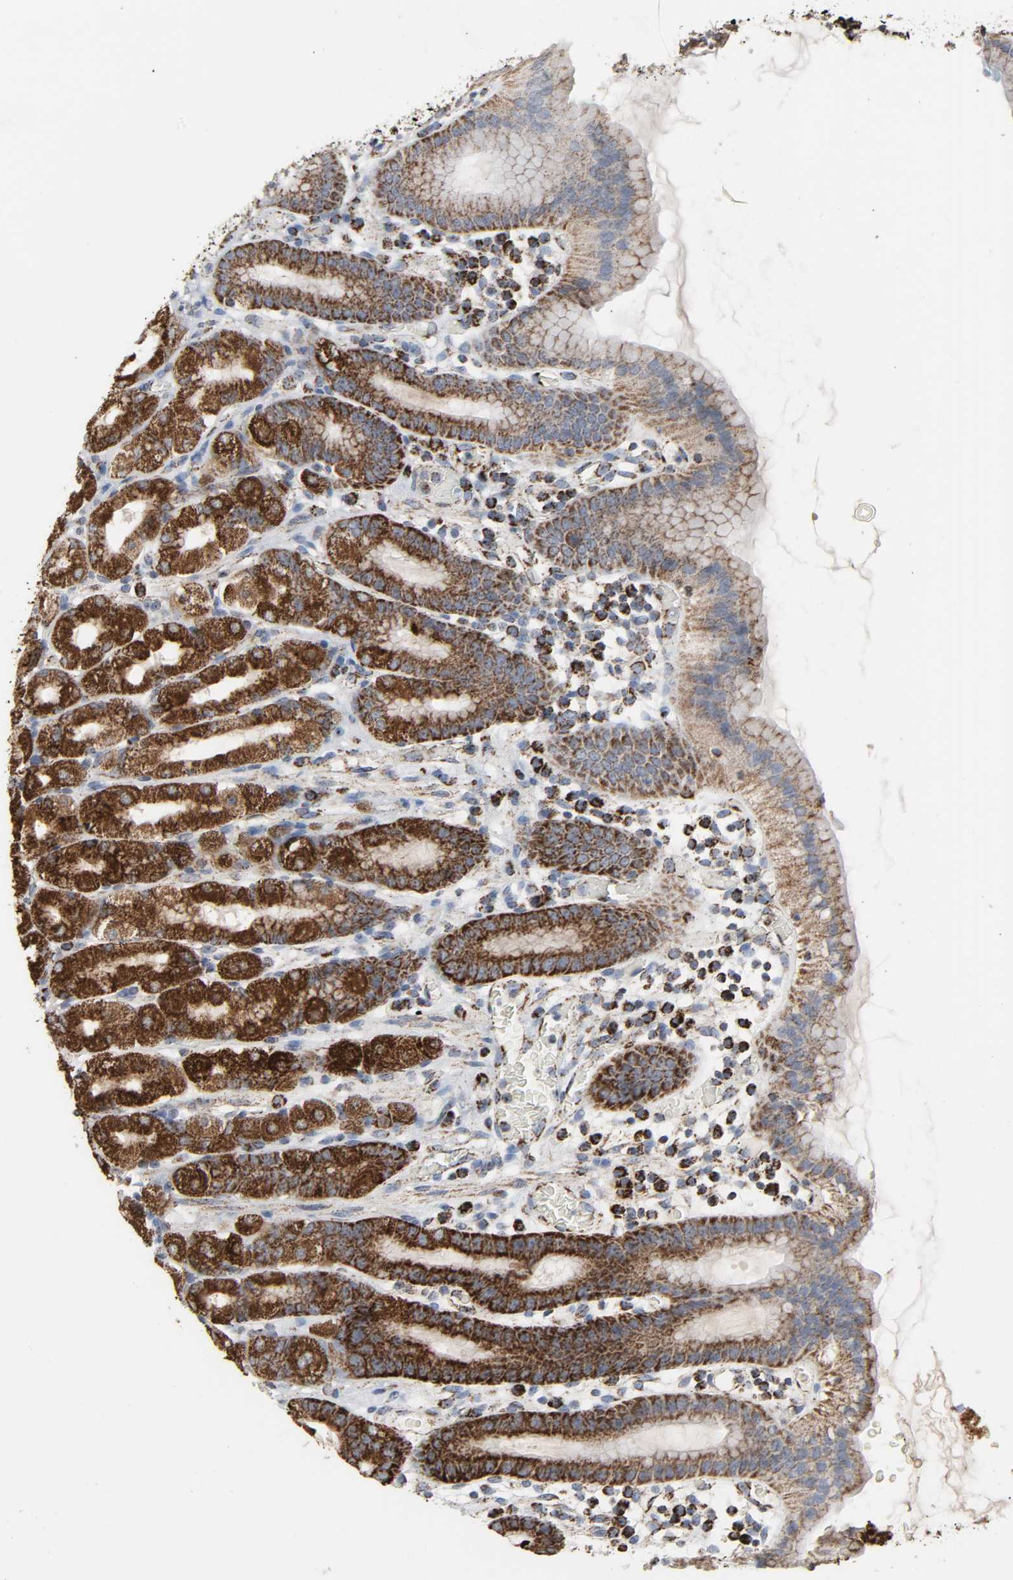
{"staining": {"intensity": "strong", "quantity": ">75%", "location": "cytoplasmic/membranous"}, "tissue": "stomach", "cell_type": "Glandular cells", "image_type": "normal", "snomed": [{"axis": "morphology", "description": "Normal tissue, NOS"}, {"axis": "topography", "description": "Stomach, upper"}], "caption": "Protein staining of benign stomach displays strong cytoplasmic/membranous positivity in about >75% of glandular cells. (DAB = brown stain, brightfield microscopy at high magnification).", "gene": "ACAT1", "patient": {"sex": "male", "age": 68}}